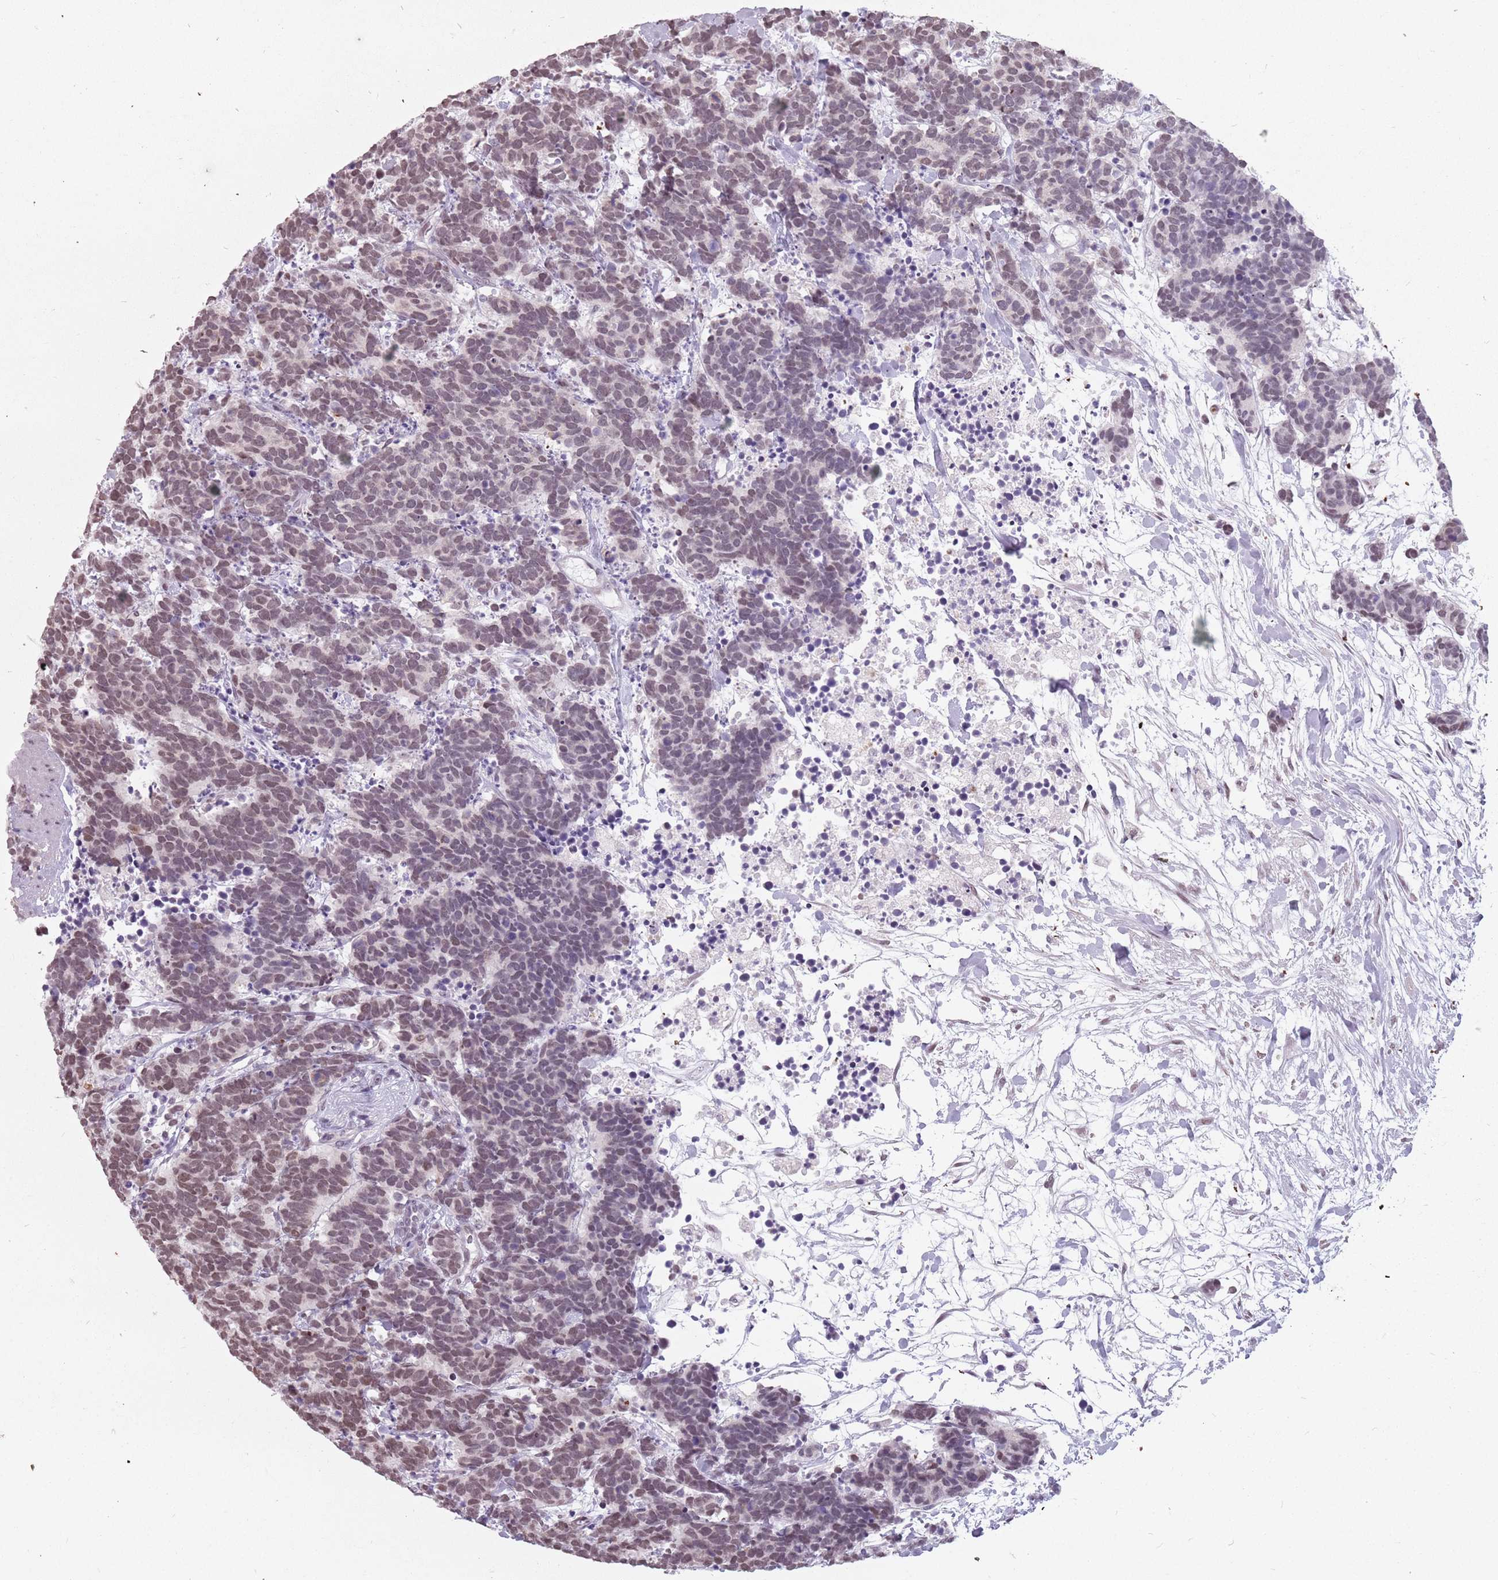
{"staining": {"intensity": "moderate", "quantity": ">75%", "location": "nuclear"}, "tissue": "carcinoid", "cell_type": "Tumor cells", "image_type": "cancer", "snomed": [{"axis": "morphology", "description": "Carcinoma, NOS"}, {"axis": "morphology", "description": "Carcinoid, malignant, NOS"}, {"axis": "topography", "description": "Prostate"}], "caption": "This photomicrograph demonstrates immunohistochemistry staining of carcinoid, with medium moderate nuclear expression in about >75% of tumor cells.", "gene": "PTCHD1", "patient": {"sex": "male", "age": 57}}